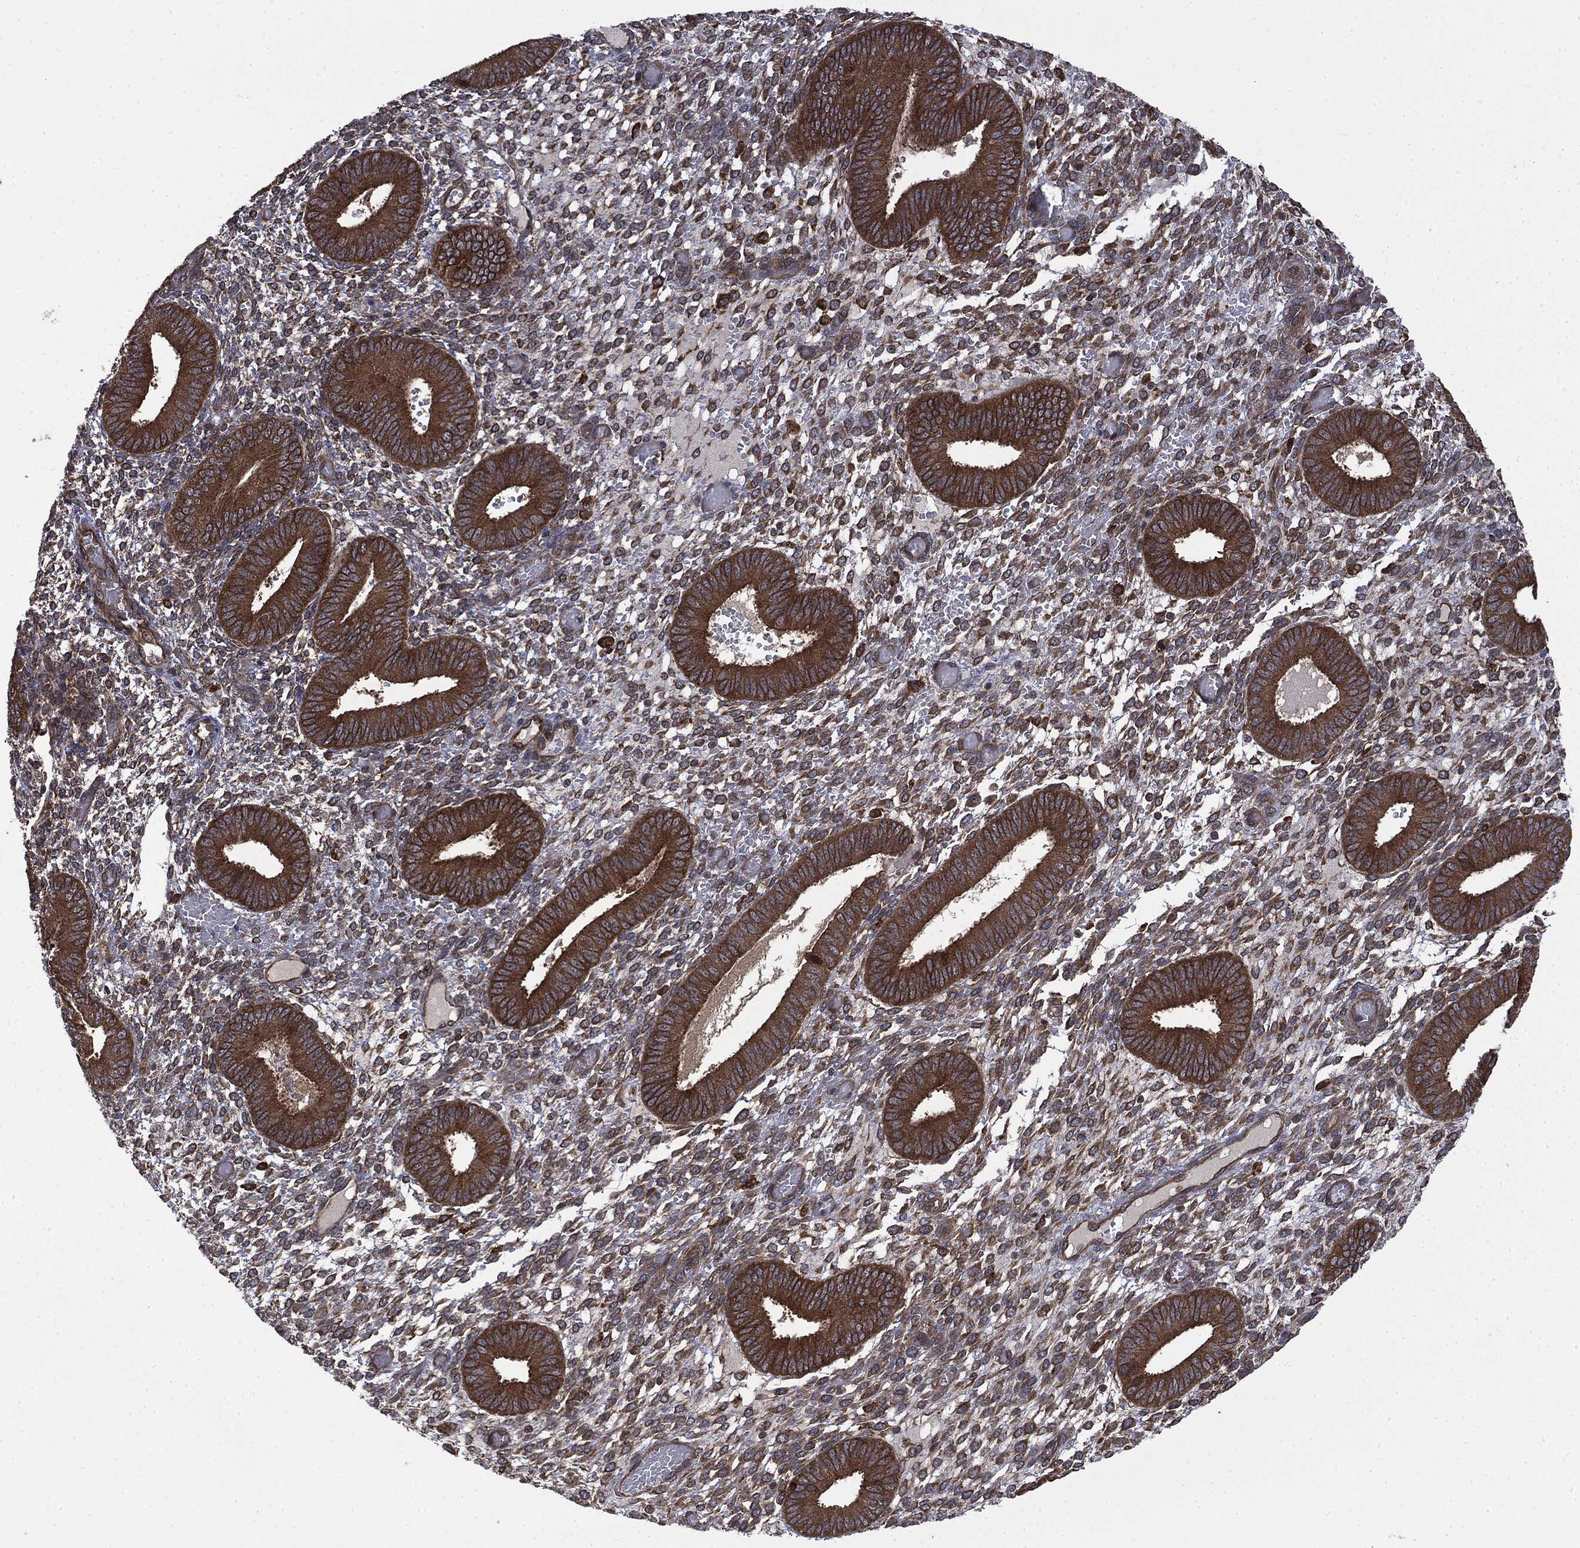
{"staining": {"intensity": "moderate", "quantity": "<25%", "location": "cytoplasmic/membranous"}, "tissue": "endometrium", "cell_type": "Cells in endometrial stroma", "image_type": "normal", "snomed": [{"axis": "morphology", "description": "Normal tissue, NOS"}, {"axis": "topography", "description": "Endometrium"}], "caption": "Endometrium was stained to show a protein in brown. There is low levels of moderate cytoplasmic/membranous positivity in about <25% of cells in endometrial stroma. The staining was performed using DAB, with brown indicating positive protein expression. Nuclei are stained blue with hematoxylin.", "gene": "SNX5", "patient": {"sex": "female", "age": 42}}